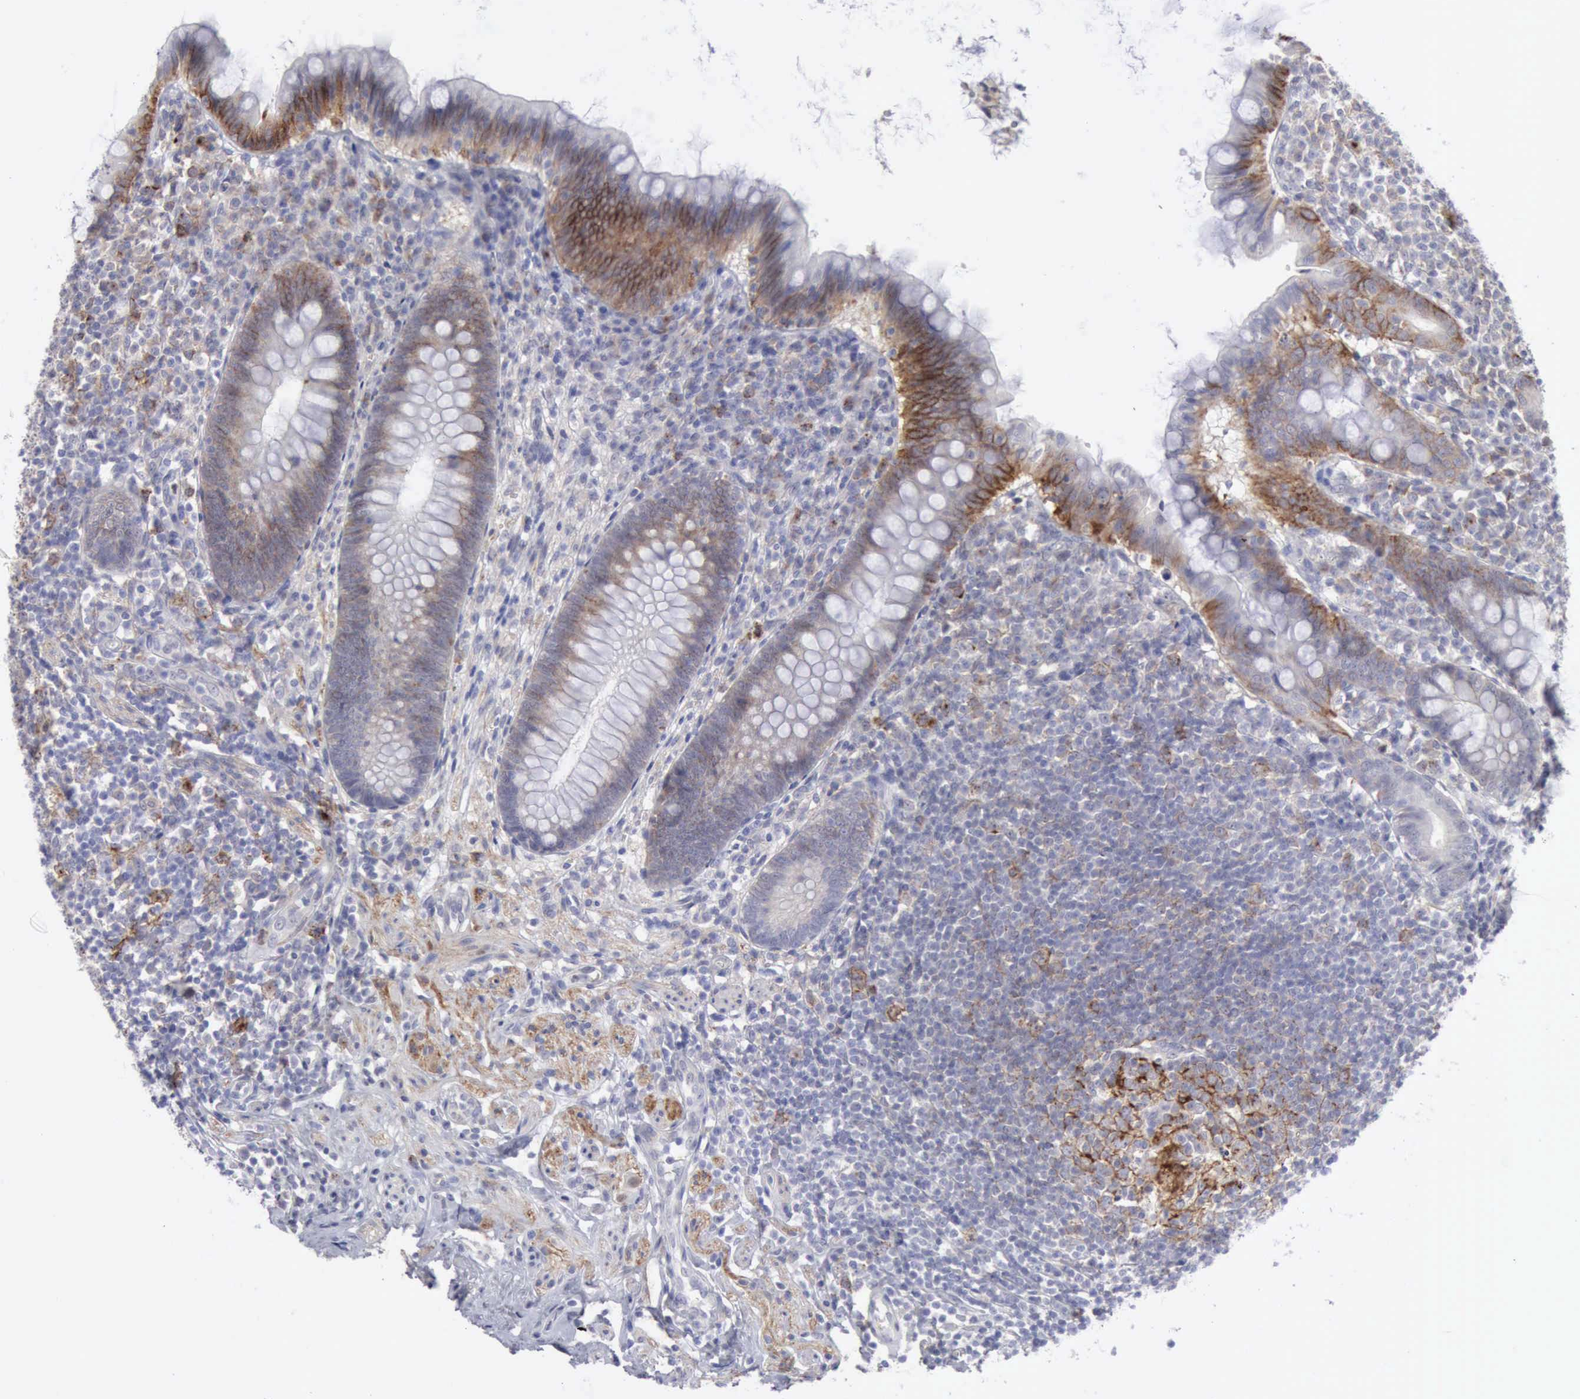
{"staining": {"intensity": "moderate", "quantity": "25%-75%", "location": "cytoplasmic/membranous"}, "tissue": "appendix", "cell_type": "Glandular cells", "image_type": "normal", "snomed": [{"axis": "morphology", "description": "Normal tissue, NOS"}, {"axis": "topography", "description": "Appendix"}], "caption": "Protein expression analysis of unremarkable human appendix reveals moderate cytoplasmic/membranous staining in approximately 25%-75% of glandular cells. (DAB (3,3'-diaminobenzidine) IHC, brown staining for protein, blue staining for nuclei).", "gene": "TFRC", "patient": {"sex": "female", "age": 66}}